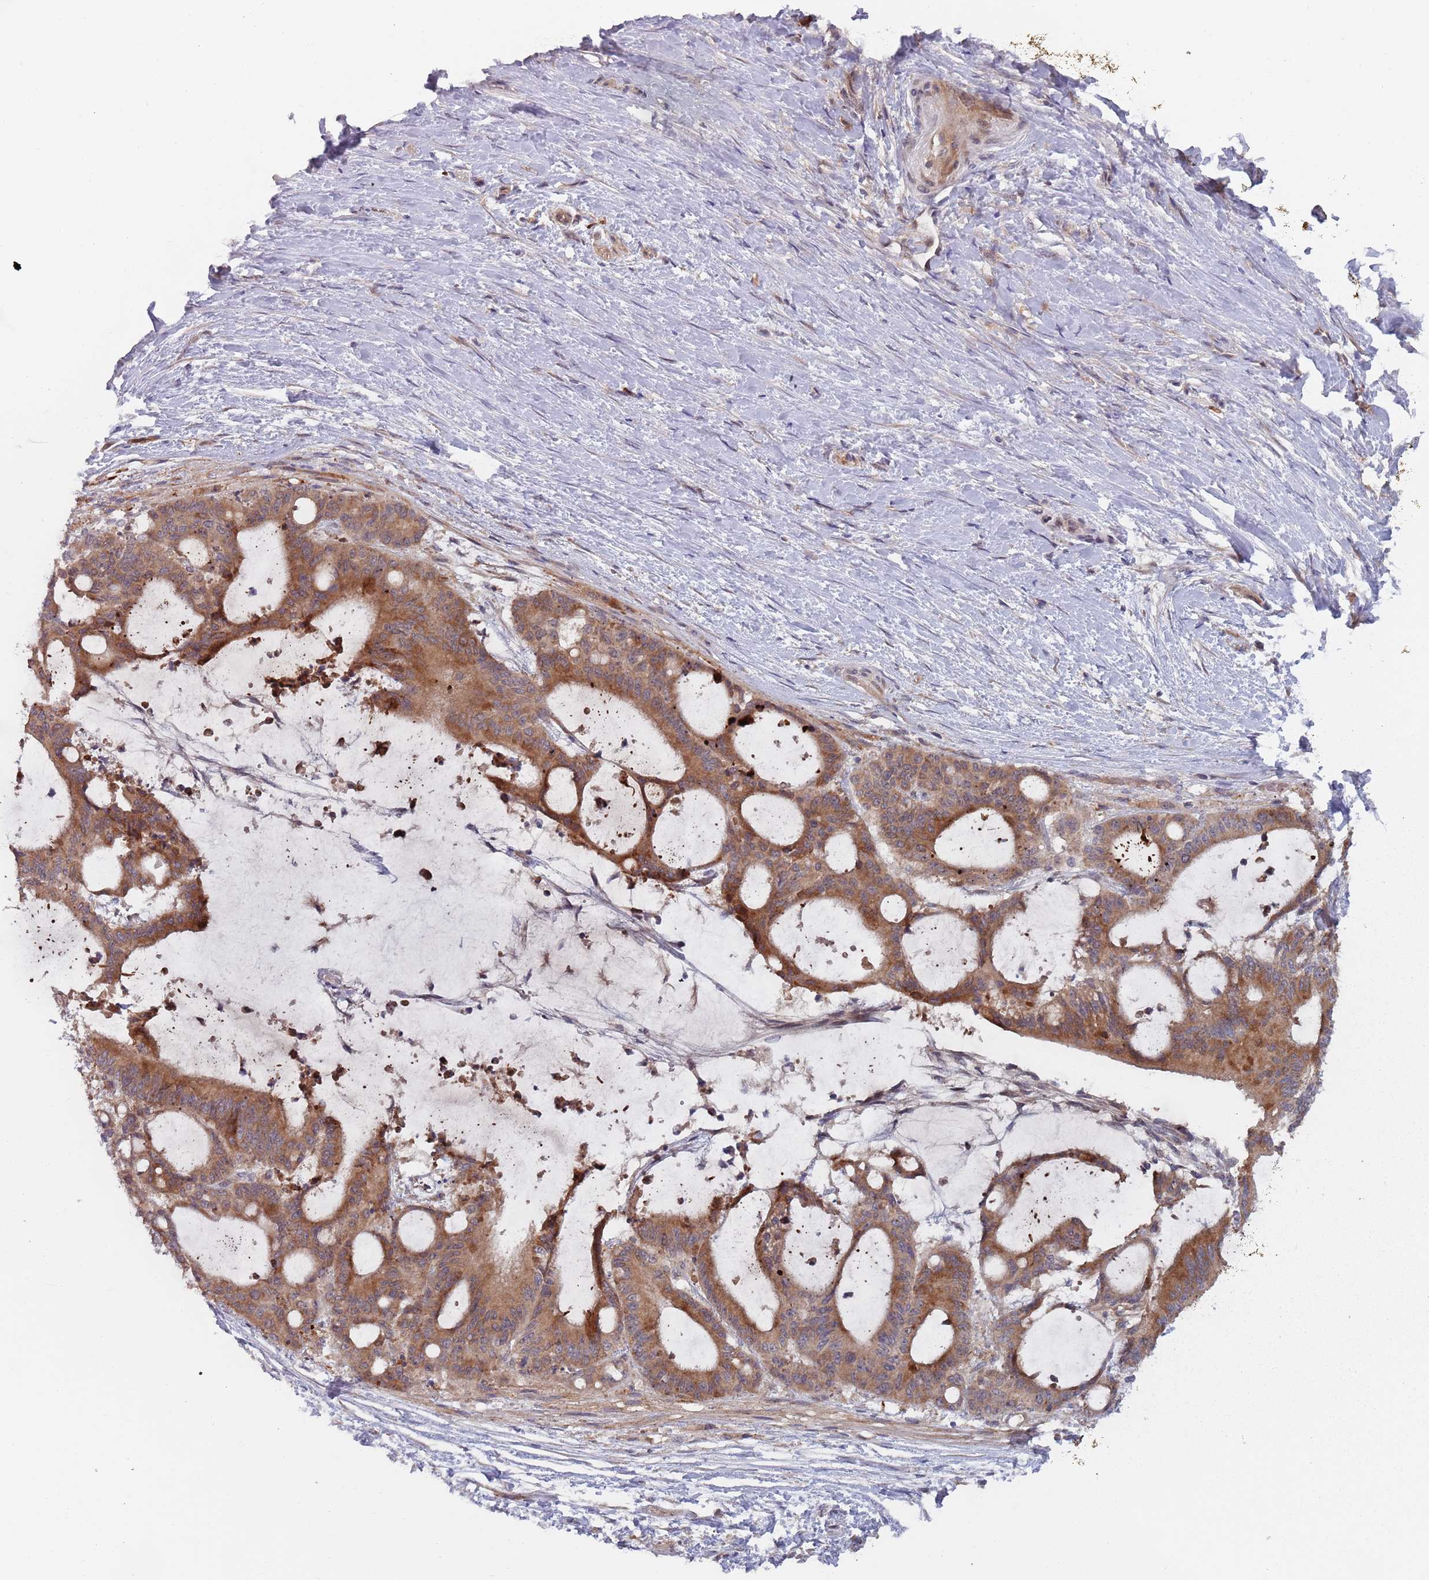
{"staining": {"intensity": "moderate", "quantity": ">75%", "location": "cytoplasmic/membranous"}, "tissue": "liver cancer", "cell_type": "Tumor cells", "image_type": "cancer", "snomed": [{"axis": "morphology", "description": "Normal tissue, NOS"}, {"axis": "morphology", "description": "Cholangiocarcinoma"}, {"axis": "topography", "description": "Liver"}, {"axis": "topography", "description": "Peripheral nerve tissue"}], "caption": "There is medium levels of moderate cytoplasmic/membranous staining in tumor cells of cholangiocarcinoma (liver), as demonstrated by immunohistochemical staining (brown color).", "gene": "ZNF140", "patient": {"sex": "female", "age": 73}}